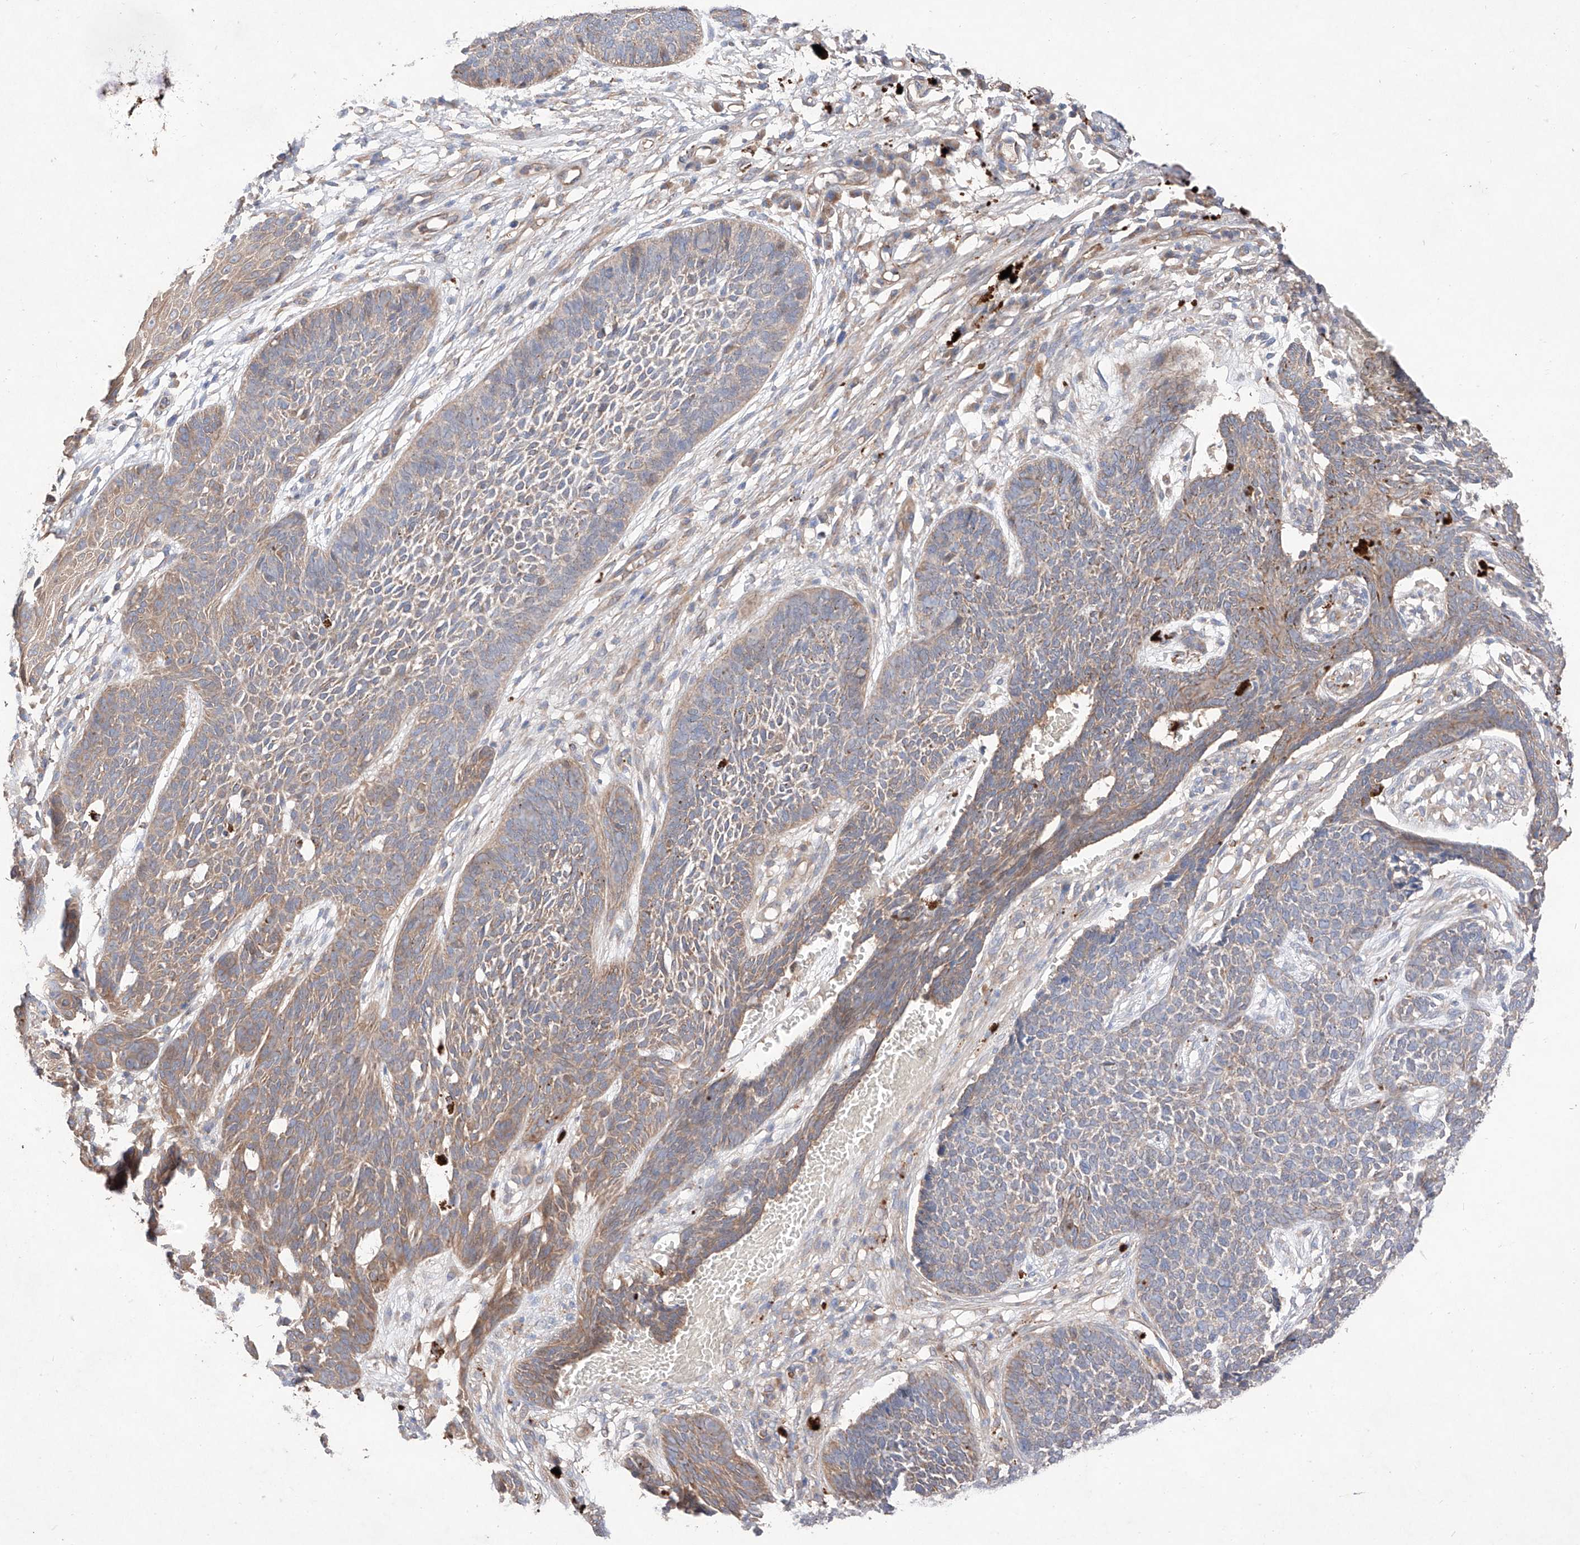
{"staining": {"intensity": "moderate", "quantity": "<25%", "location": "cytoplasmic/membranous"}, "tissue": "skin cancer", "cell_type": "Tumor cells", "image_type": "cancer", "snomed": [{"axis": "morphology", "description": "Basal cell carcinoma"}, {"axis": "topography", "description": "Skin"}], "caption": "A brown stain shows moderate cytoplasmic/membranous expression of a protein in human skin cancer tumor cells.", "gene": "C6orf62", "patient": {"sex": "female", "age": 84}}